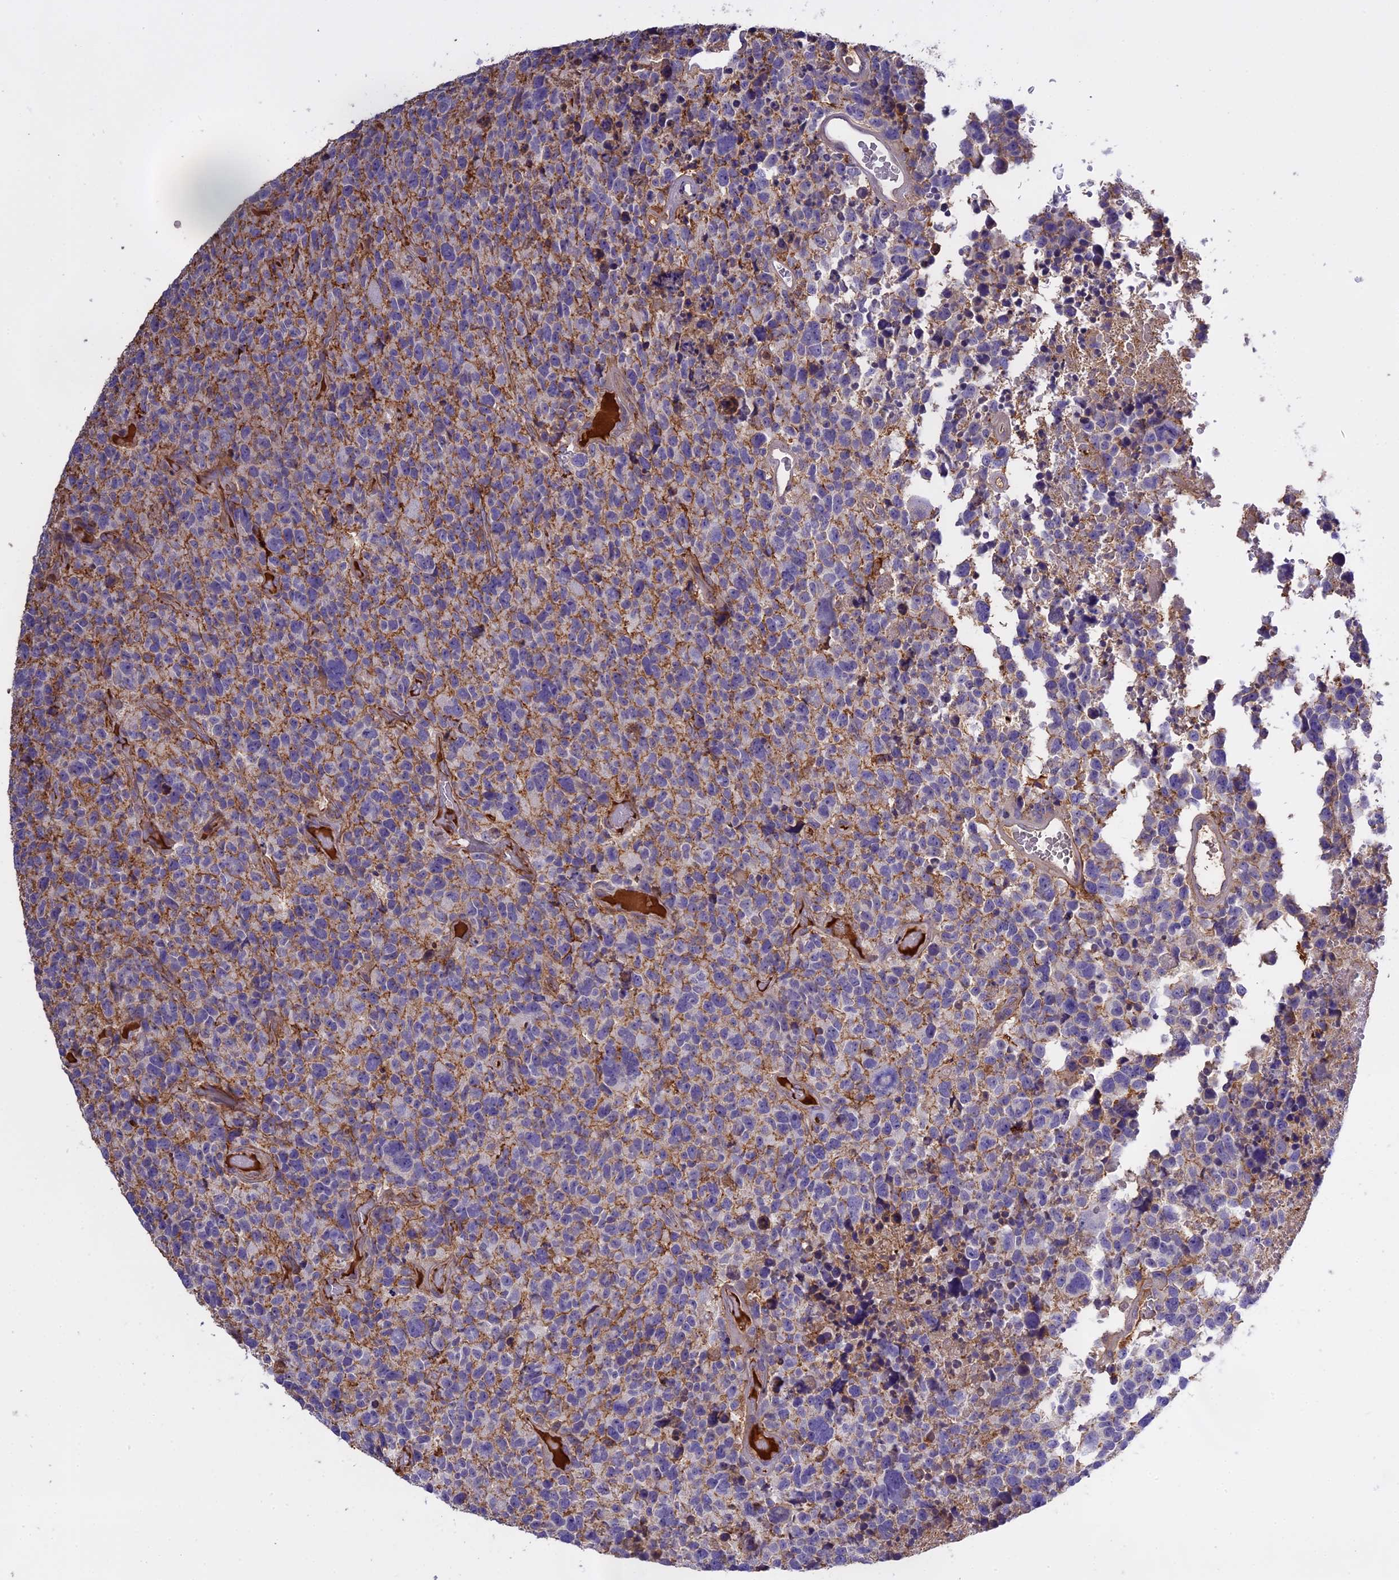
{"staining": {"intensity": "negative", "quantity": "none", "location": "none"}, "tissue": "glioma", "cell_type": "Tumor cells", "image_type": "cancer", "snomed": [{"axis": "morphology", "description": "Glioma, malignant, High grade"}, {"axis": "topography", "description": "Brain"}], "caption": "The image exhibits no staining of tumor cells in glioma. (DAB immunohistochemistry (IHC) visualized using brightfield microscopy, high magnification).", "gene": "CFAP119", "patient": {"sex": "male", "age": 69}}